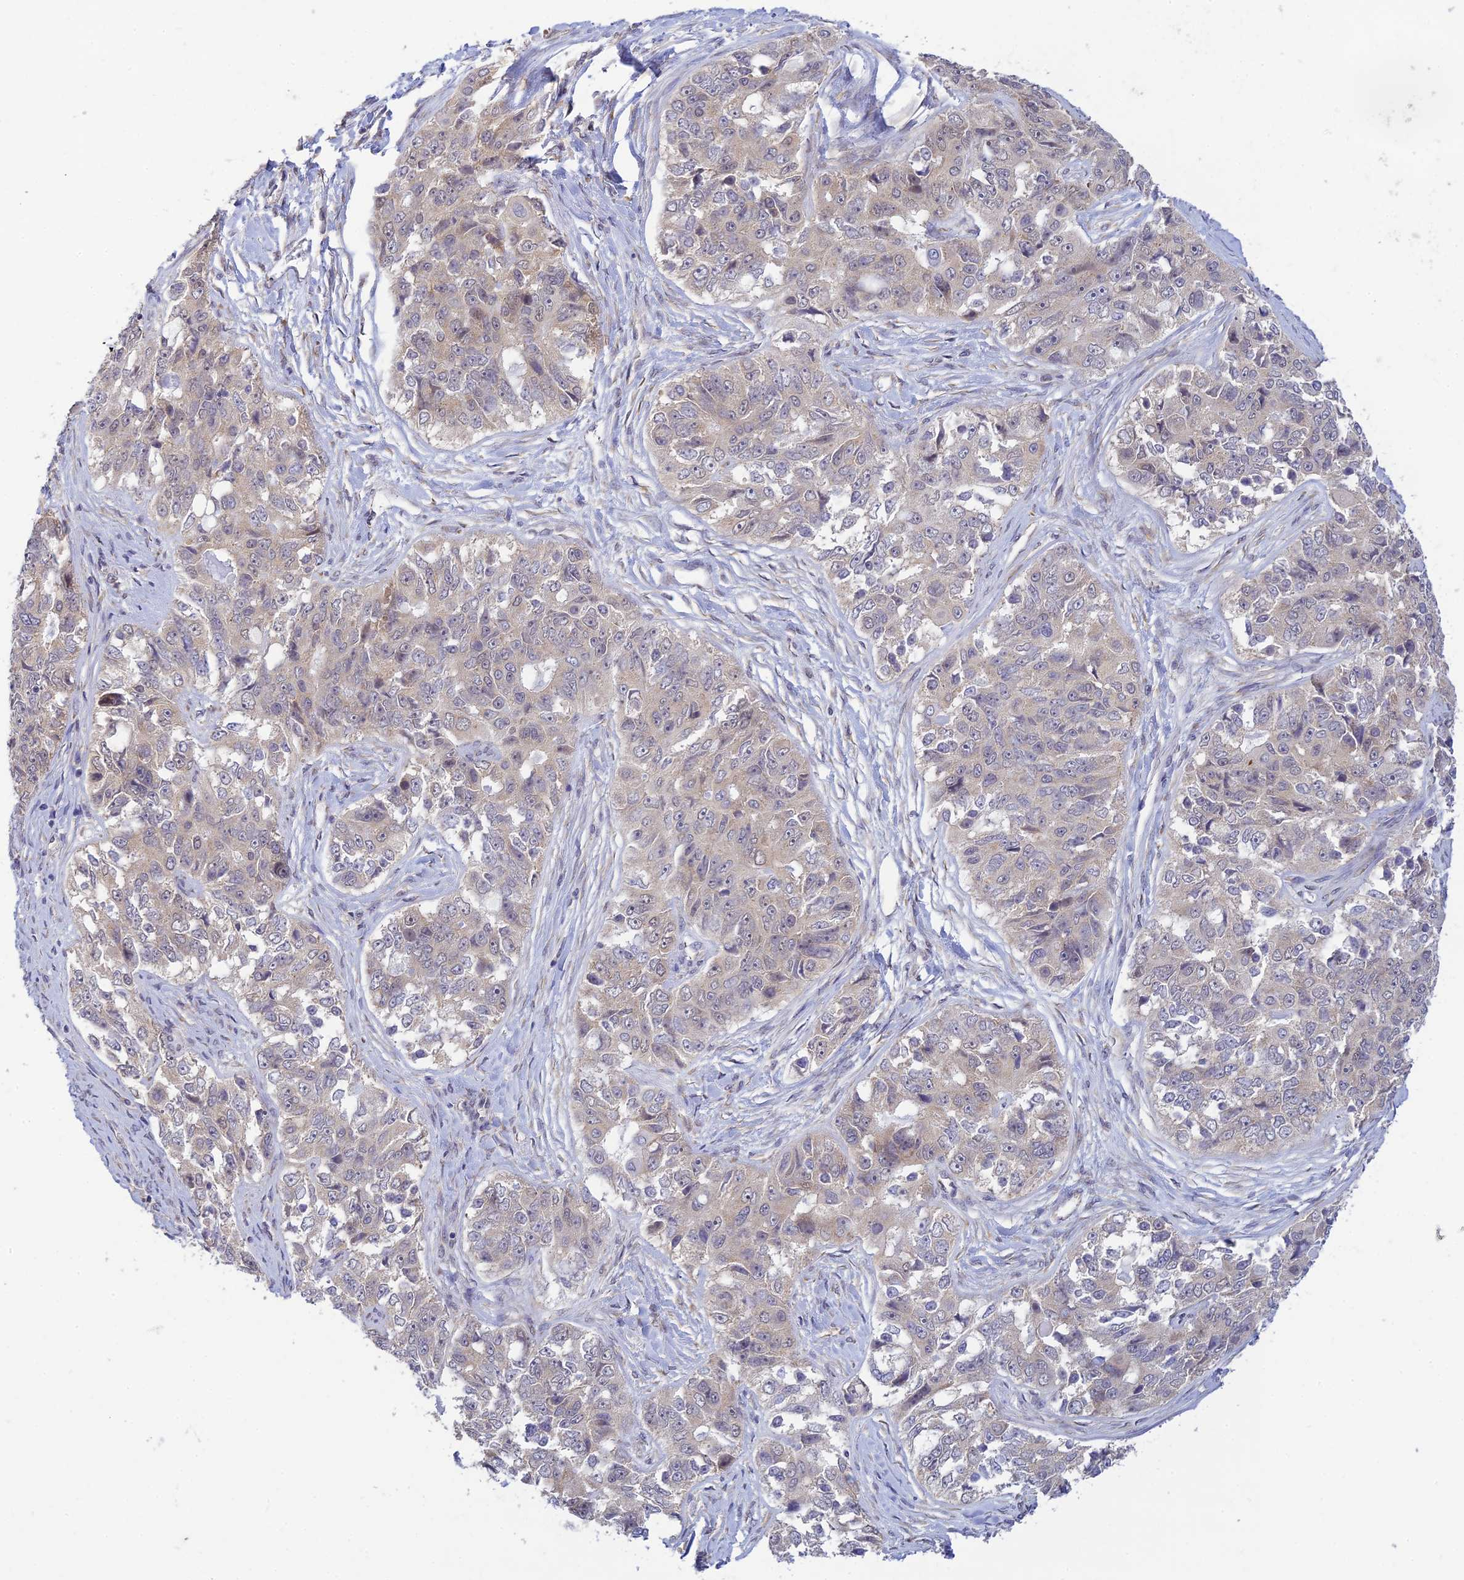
{"staining": {"intensity": "negative", "quantity": "none", "location": "none"}, "tissue": "ovarian cancer", "cell_type": "Tumor cells", "image_type": "cancer", "snomed": [{"axis": "morphology", "description": "Carcinoma, endometroid"}, {"axis": "topography", "description": "Ovary"}], "caption": "There is no significant staining in tumor cells of ovarian endometroid carcinoma.", "gene": "SKIC8", "patient": {"sex": "female", "age": 51}}